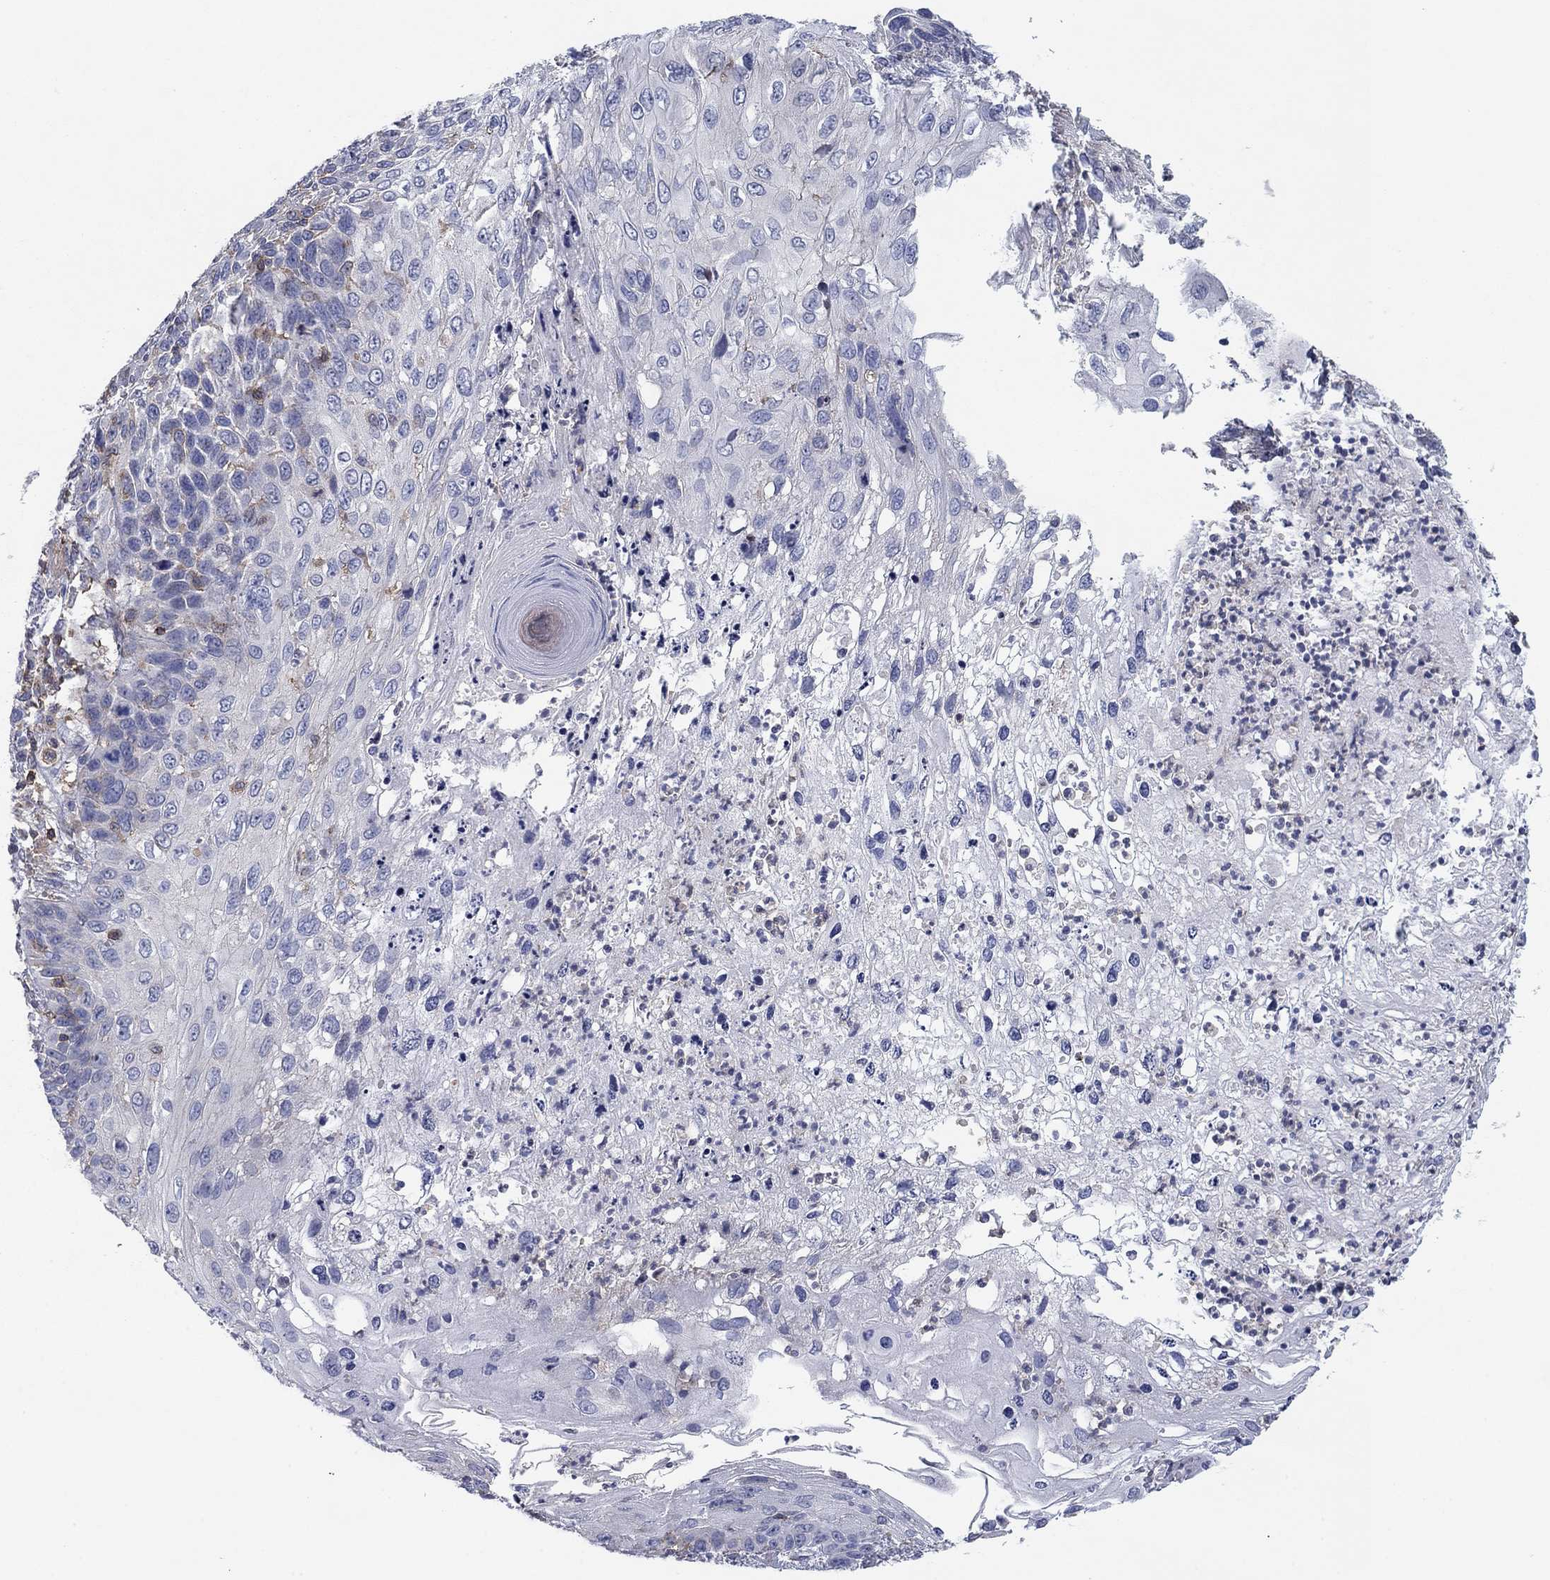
{"staining": {"intensity": "negative", "quantity": "none", "location": "none"}, "tissue": "skin cancer", "cell_type": "Tumor cells", "image_type": "cancer", "snomed": [{"axis": "morphology", "description": "Squamous cell carcinoma, NOS"}, {"axis": "topography", "description": "Skin"}], "caption": "Immunohistochemistry (IHC) micrograph of squamous cell carcinoma (skin) stained for a protein (brown), which demonstrates no positivity in tumor cells.", "gene": "PSD4", "patient": {"sex": "male", "age": 92}}